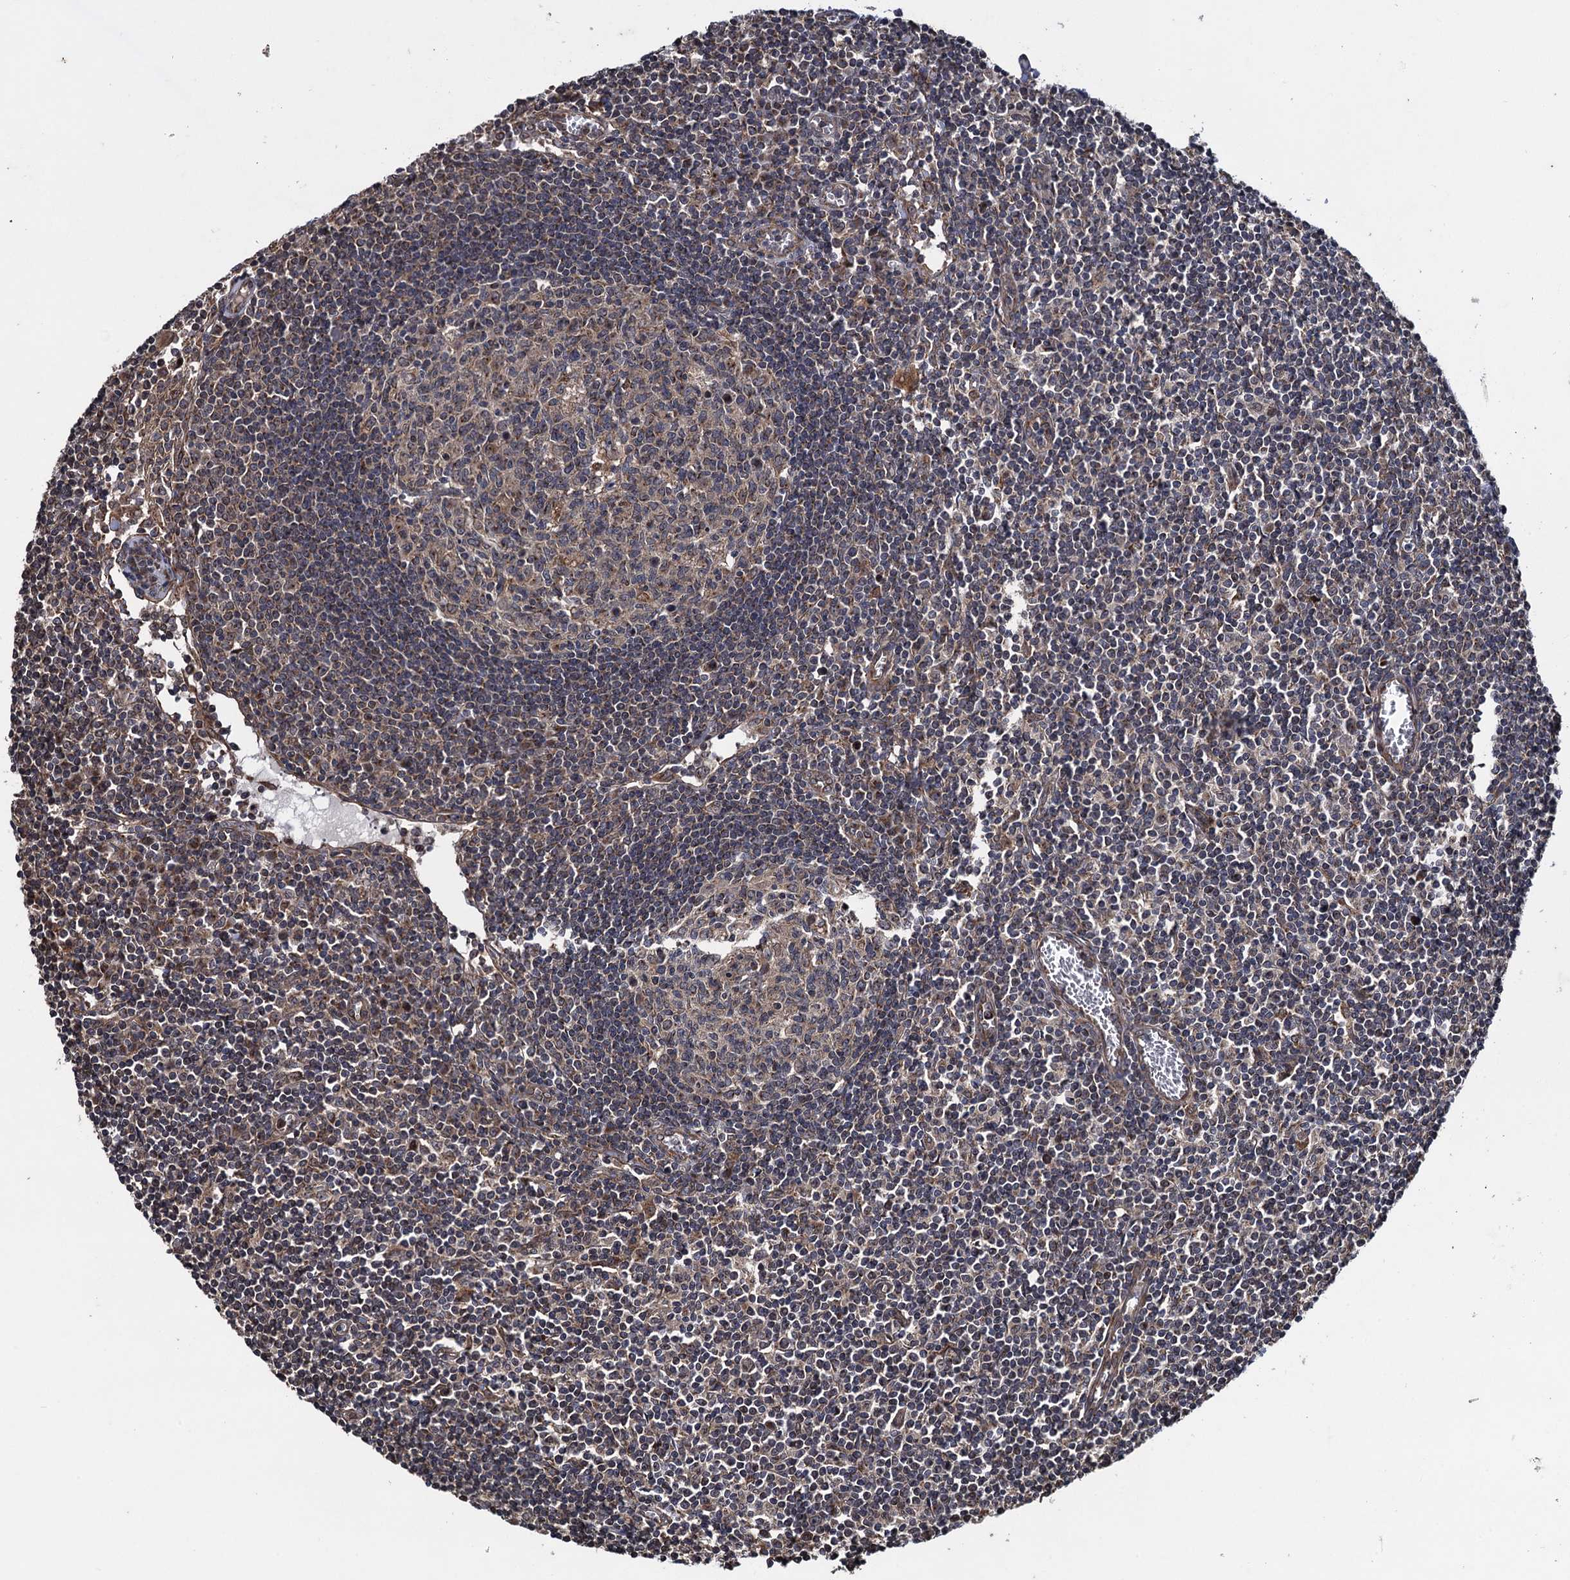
{"staining": {"intensity": "weak", "quantity": ">75%", "location": "cytoplasmic/membranous"}, "tissue": "lymph node", "cell_type": "Germinal center cells", "image_type": "normal", "snomed": [{"axis": "morphology", "description": "Normal tissue, NOS"}, {"axis": "topography", "description": "Lymph node"}], "caption": "Immunohistochemical staining of unremarkable human lymph node reveals weak cytoplasmic/membranous protein staining in about >75% of germinal center cells. (DAB IHC, brown staining for protein, blue staining for nuclei).", "gene": "HAUS1", "patient": {"sex": "female", "age": 55}}